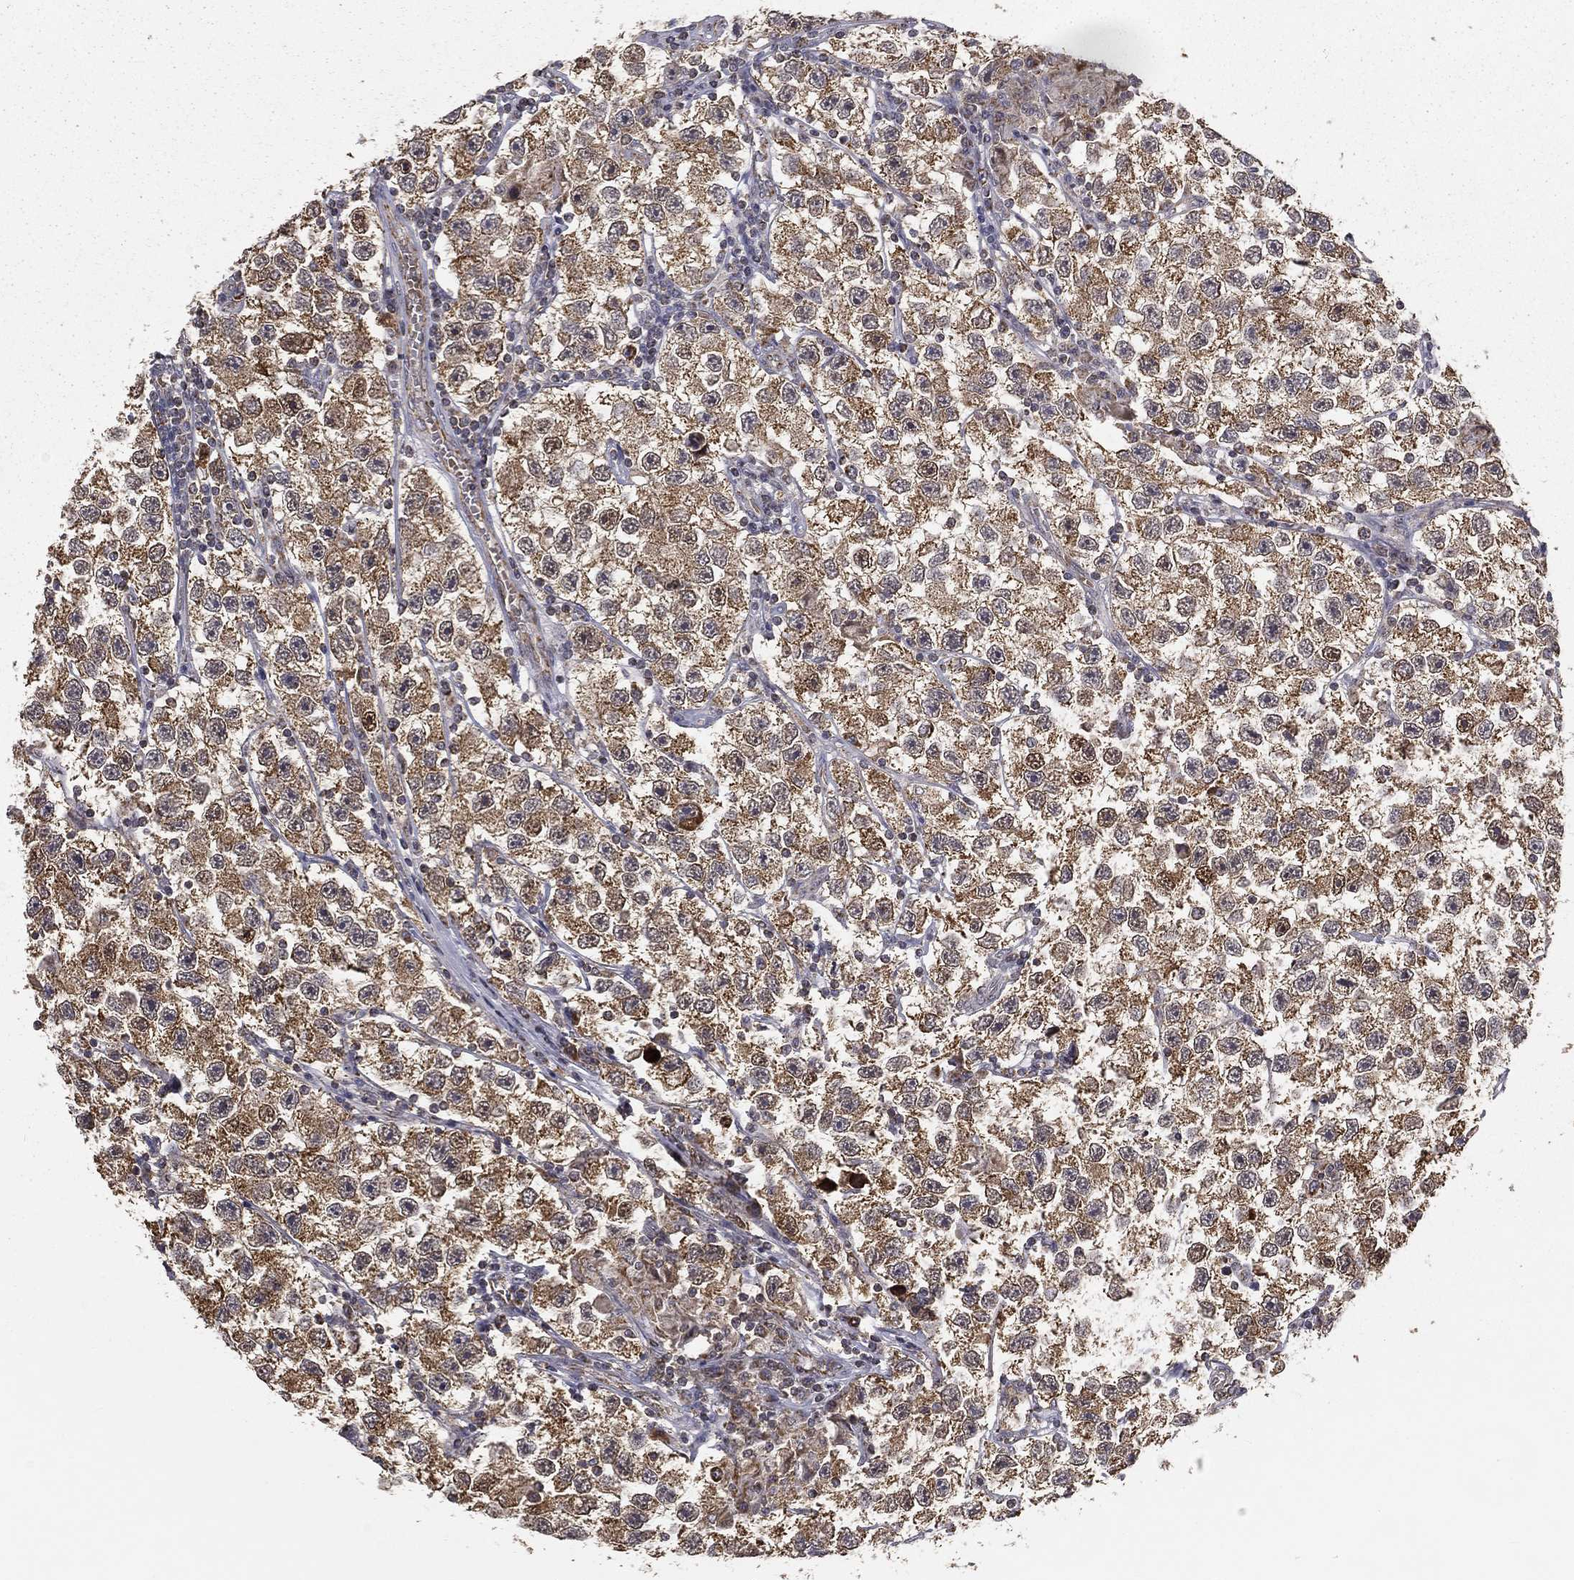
{"staining": {"intensity": "moderate", "quantity": ">75%", "location": "cytoplasmic/membranous"}, "tissue": "testis cancer", "cell_type": "Tumor cells", "image_type": "cancer", "snomed": [{"axis": "morphology", "description": "Seminoma, NOS"}, {"axis": "topography", "description": "Testis"}], "caption": "IHC photomicrograph of neoplastic tissue: seminoma (testis) stained using IHC displays medium levels of moderate protein expression localized specifically in the cytoplasmic/membranous of tumor cells, appearing as a cytoplasmic/membranous brown color.", "gene": "MRPL46", "patient": {"sex": "male", "age": 26}}